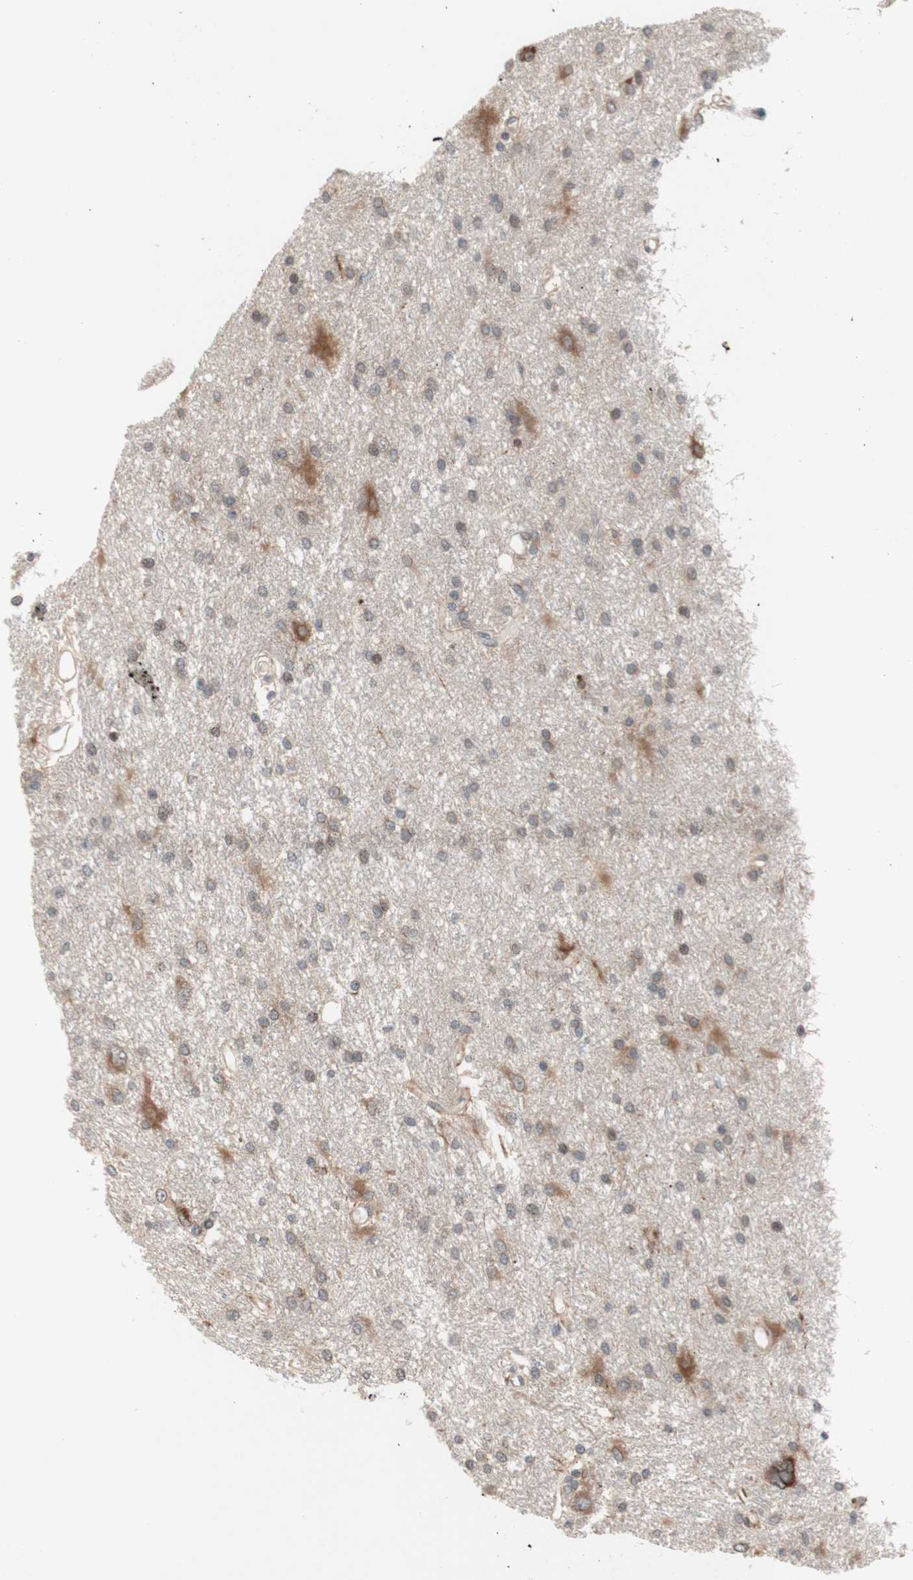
{"staining": {"intensity": "moderate", "quantity": "25%-75%", "location": "cytoplasmic/membranous"}, "tissue": "glioma", "cell_type": "Tumor cells", "image_type": "cancer", "snomed": [{"axis": "morphology", "description": "Glioma, malignant, High grade"}, {"axis": "topography", "description": "Brain"}], "caption": "About 25%-75% of tumor cells in human malignant high-grade glioma show moderate cytoplasmic/membranous protein positivity as visualized by brown immunohistochemical staining.", "gene": "CD55", "patient": {"sex": "female", "age": 59}}